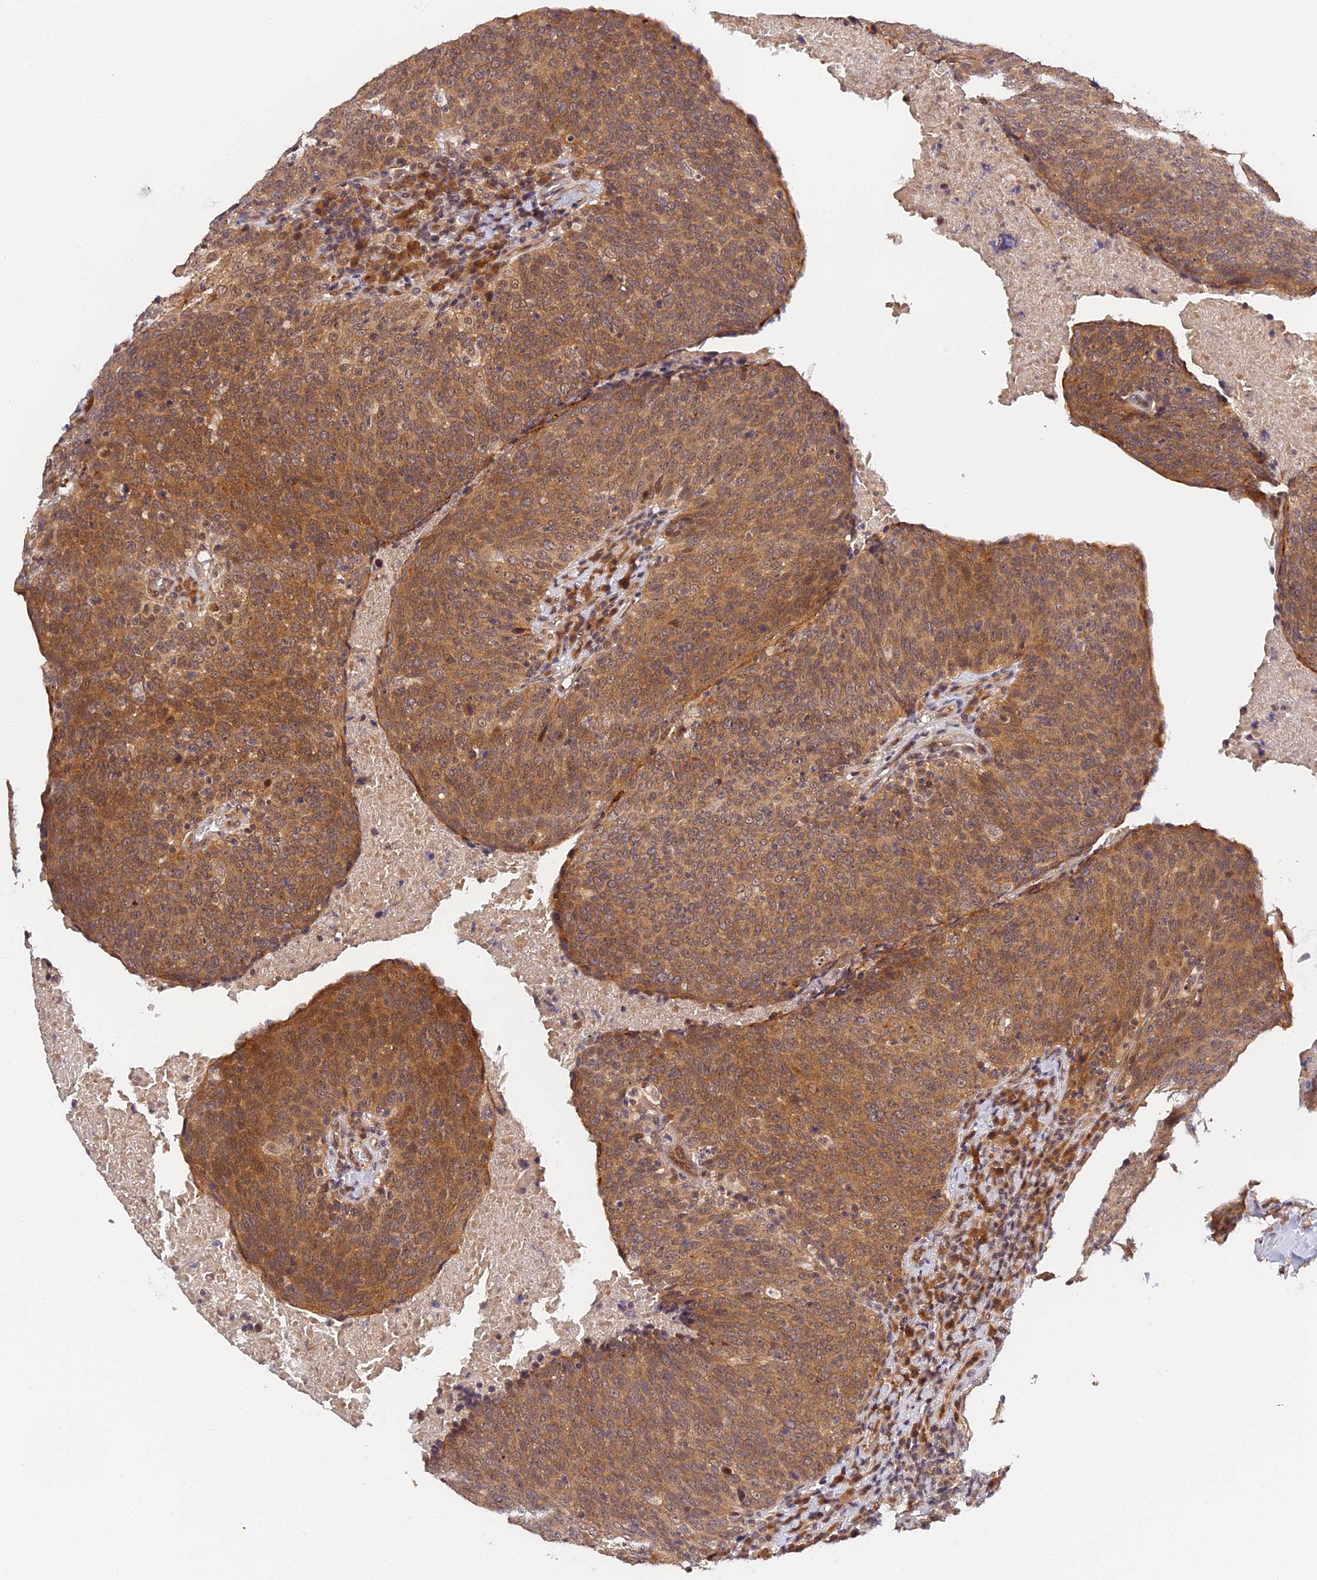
{"staining": {"intensity": "moderate", "quantity": ">75%", "location": "cytoplasmic/membranous"}, "tissue": "head and neck cancer", "cell_type": "Tumor cells", "image_type": "cancer", "snomed": [{"axis": "morphology", "description": "Squamous cell carcinoma, NOS"}, {"axis": "morphology", "description": "Squamous cell carcinoma, metastatic, NOS"}, {"axis": "topography", "description": "Lymph node"}, {"axis": "topography", "description": "Head-Neck"}], "caption": "Human head and neck cancer stained for a protein (brown) exhibits moderate cytoplasmic/membranous positive staining in about >75% of tumor cells.", "gene": "IMPACT", "patient": {"sex": "male", "age": 62}}